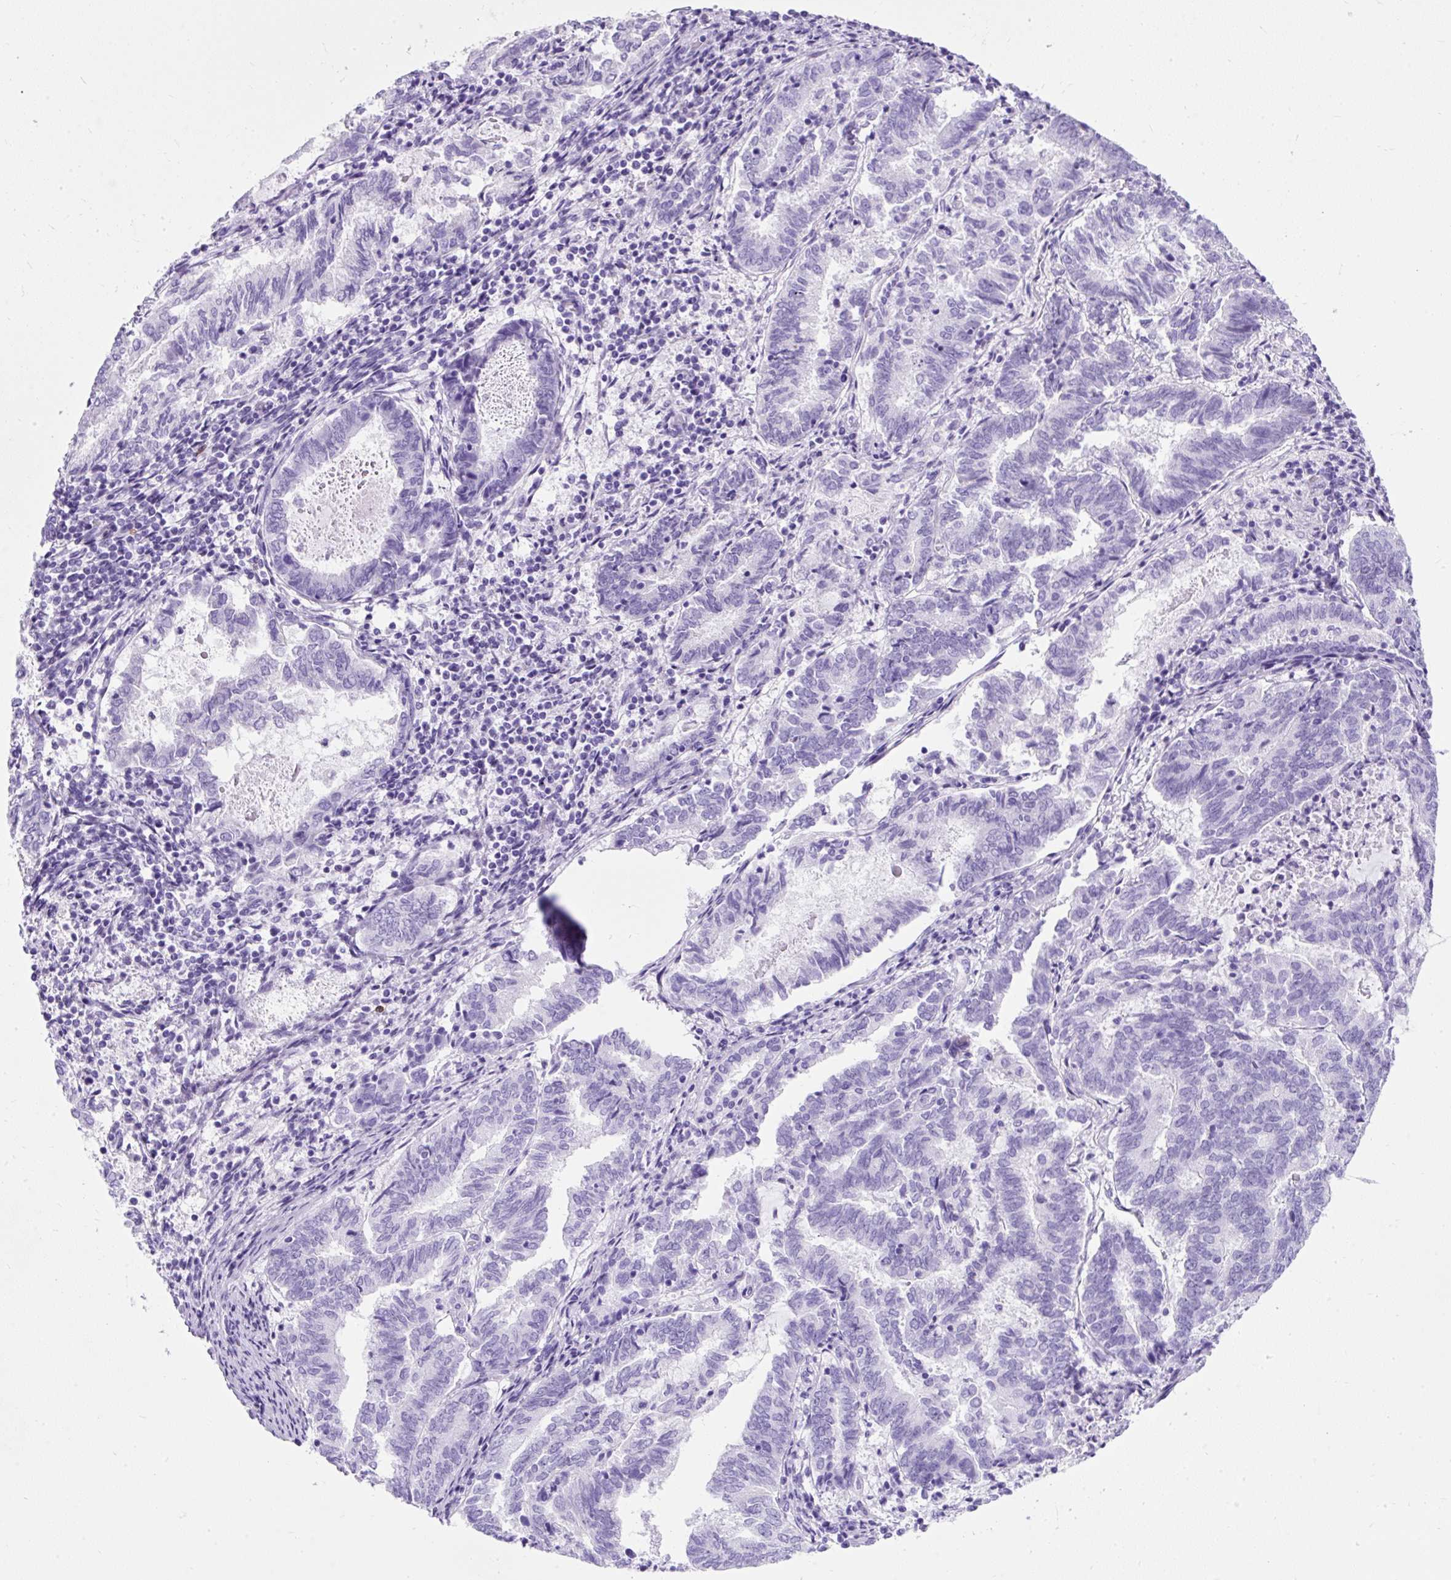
{"staining": {"intensity": "negative", "quantity": "none", "location": "none"}, "tissue": "endometrial cancer", "cell_type": "Tumor cells", "image_type": "cancer", "snomed": [{"axis": "morphology", "description": "Adenocarcinoma, NOS"}, {"axis": "topography", "description": "Endometrium"}], "caption": "An immunohistochemistry (IHC) histopathology image of endometrial cancer is shown. There is no staining in tumor cells of endometrial cancer.", "gene": "PVALB", "patient": {"sex": "female", "age": 80}}